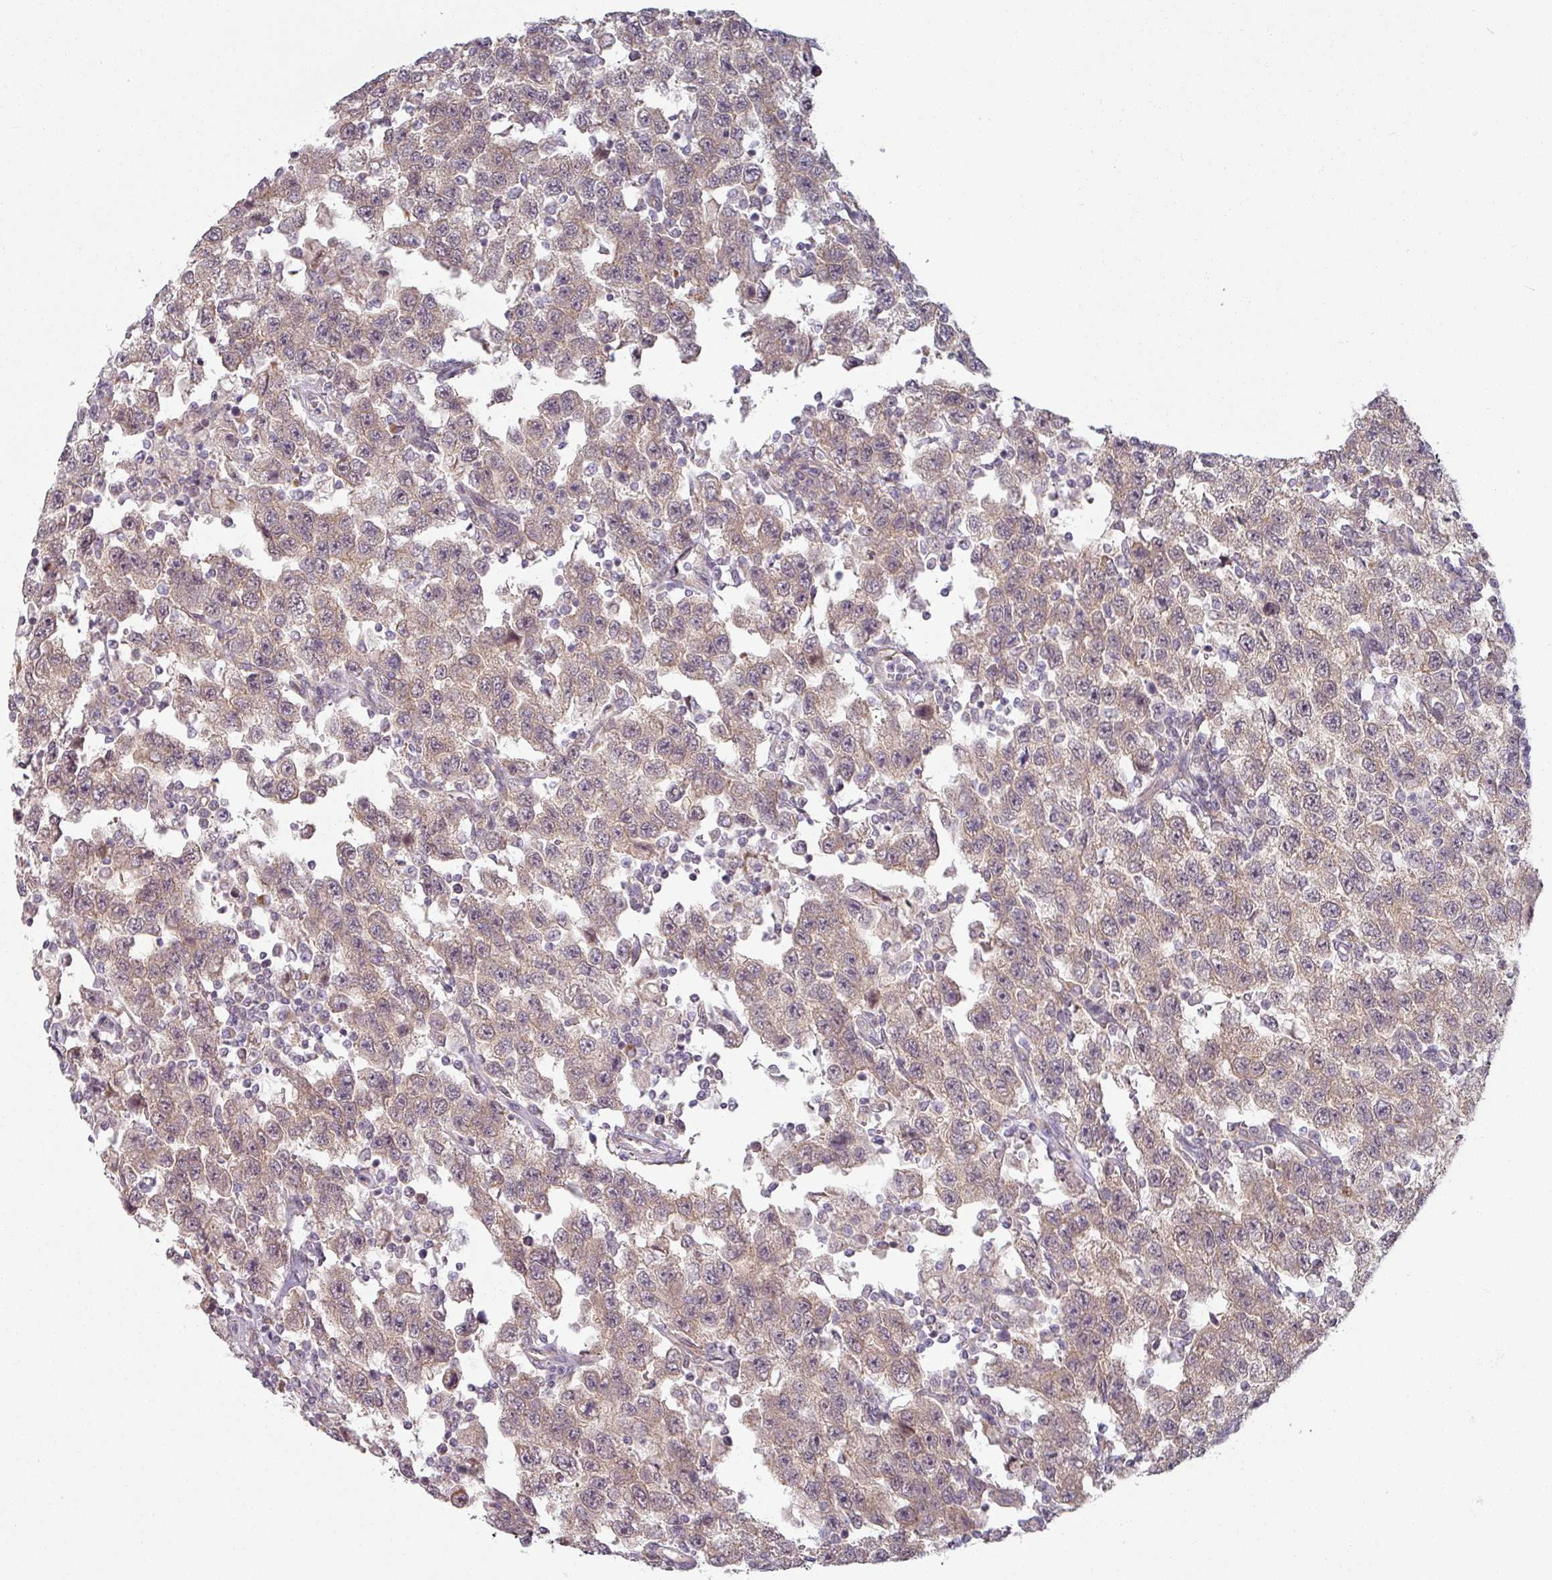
{"staining": {"intensity": "weak", "quantity": "25%-75%", "location": "cytoplasmic/membranous"}, "tissue": "testis cancer", "cell_type": "Tumor cells", "image_type": "cancer", "snomed": [{"axis": "morphology", "description": "Seminoma, NOS"}, {"axis": "topography", "description": "Testis"}], "caption": "Immunohistochemistry (IHC) micrograph of human testis cancer stained for a protein (brown), which displays low levels of weak cytoplasmic/membranous staining in approximately 25%-75% of tumor cells.", "gene": "PLEKHJ1", "patient": {"sex": "male", "age": 41}}